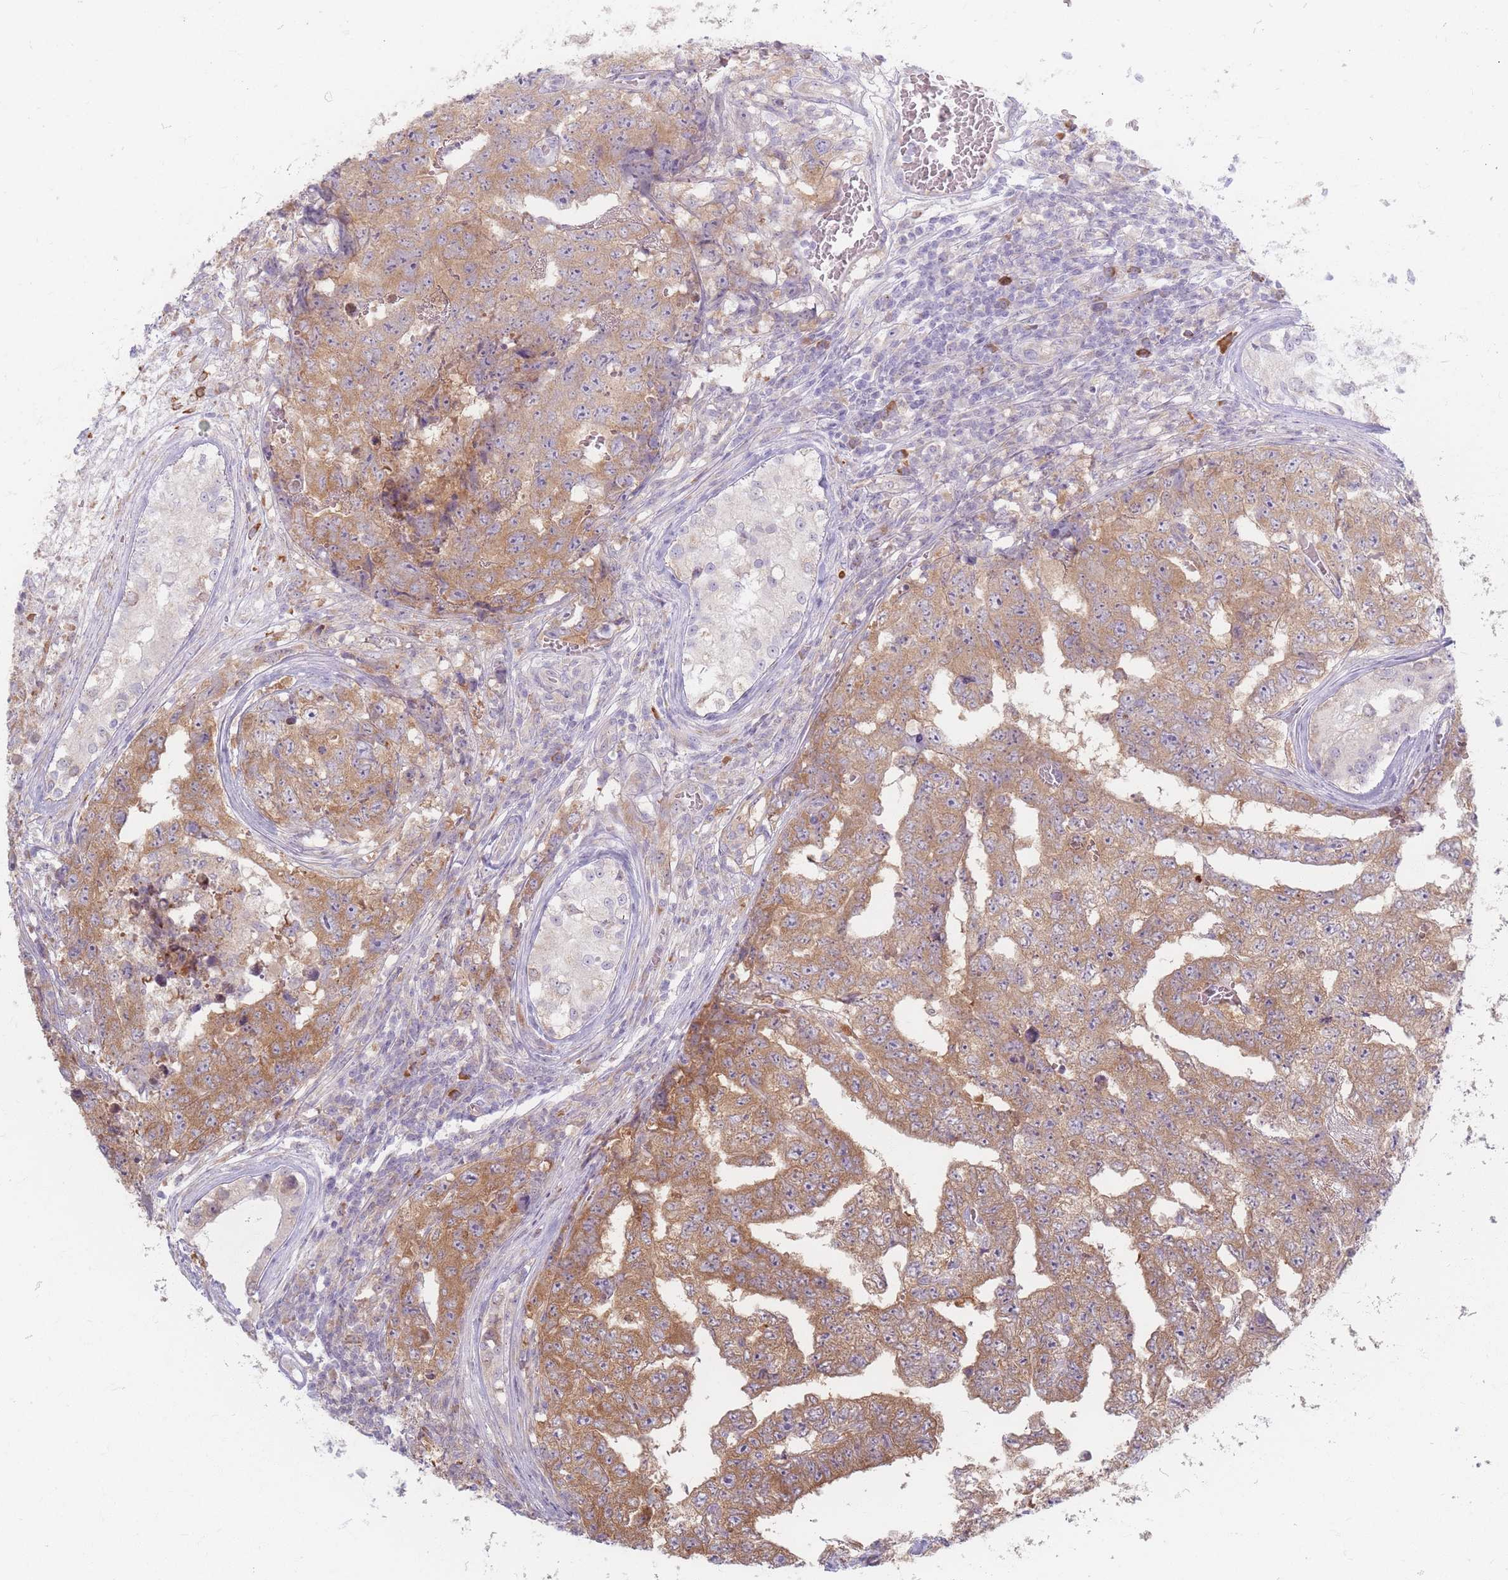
{"staining": {"intensity": "moderate", "quantity": "25%-75%", "location": "cytoplasmic/membranous"}, "tissue": "testis cancer", "cell_type": "Tumor cells", "image_type": "cancer", "snomed": [{"axis": "morphology", "description": "Carcinoma, Embryonal, NOS"}, {"axis": "topography", "description": "Testis"}], "caption": "Testis cancer tissue exhibits moderate cytoplasmic/membranous staining in approximately 25%-75% of tumor cells", "gene": "SMIM14", "patient": {"sex": "male", "age": 25}}